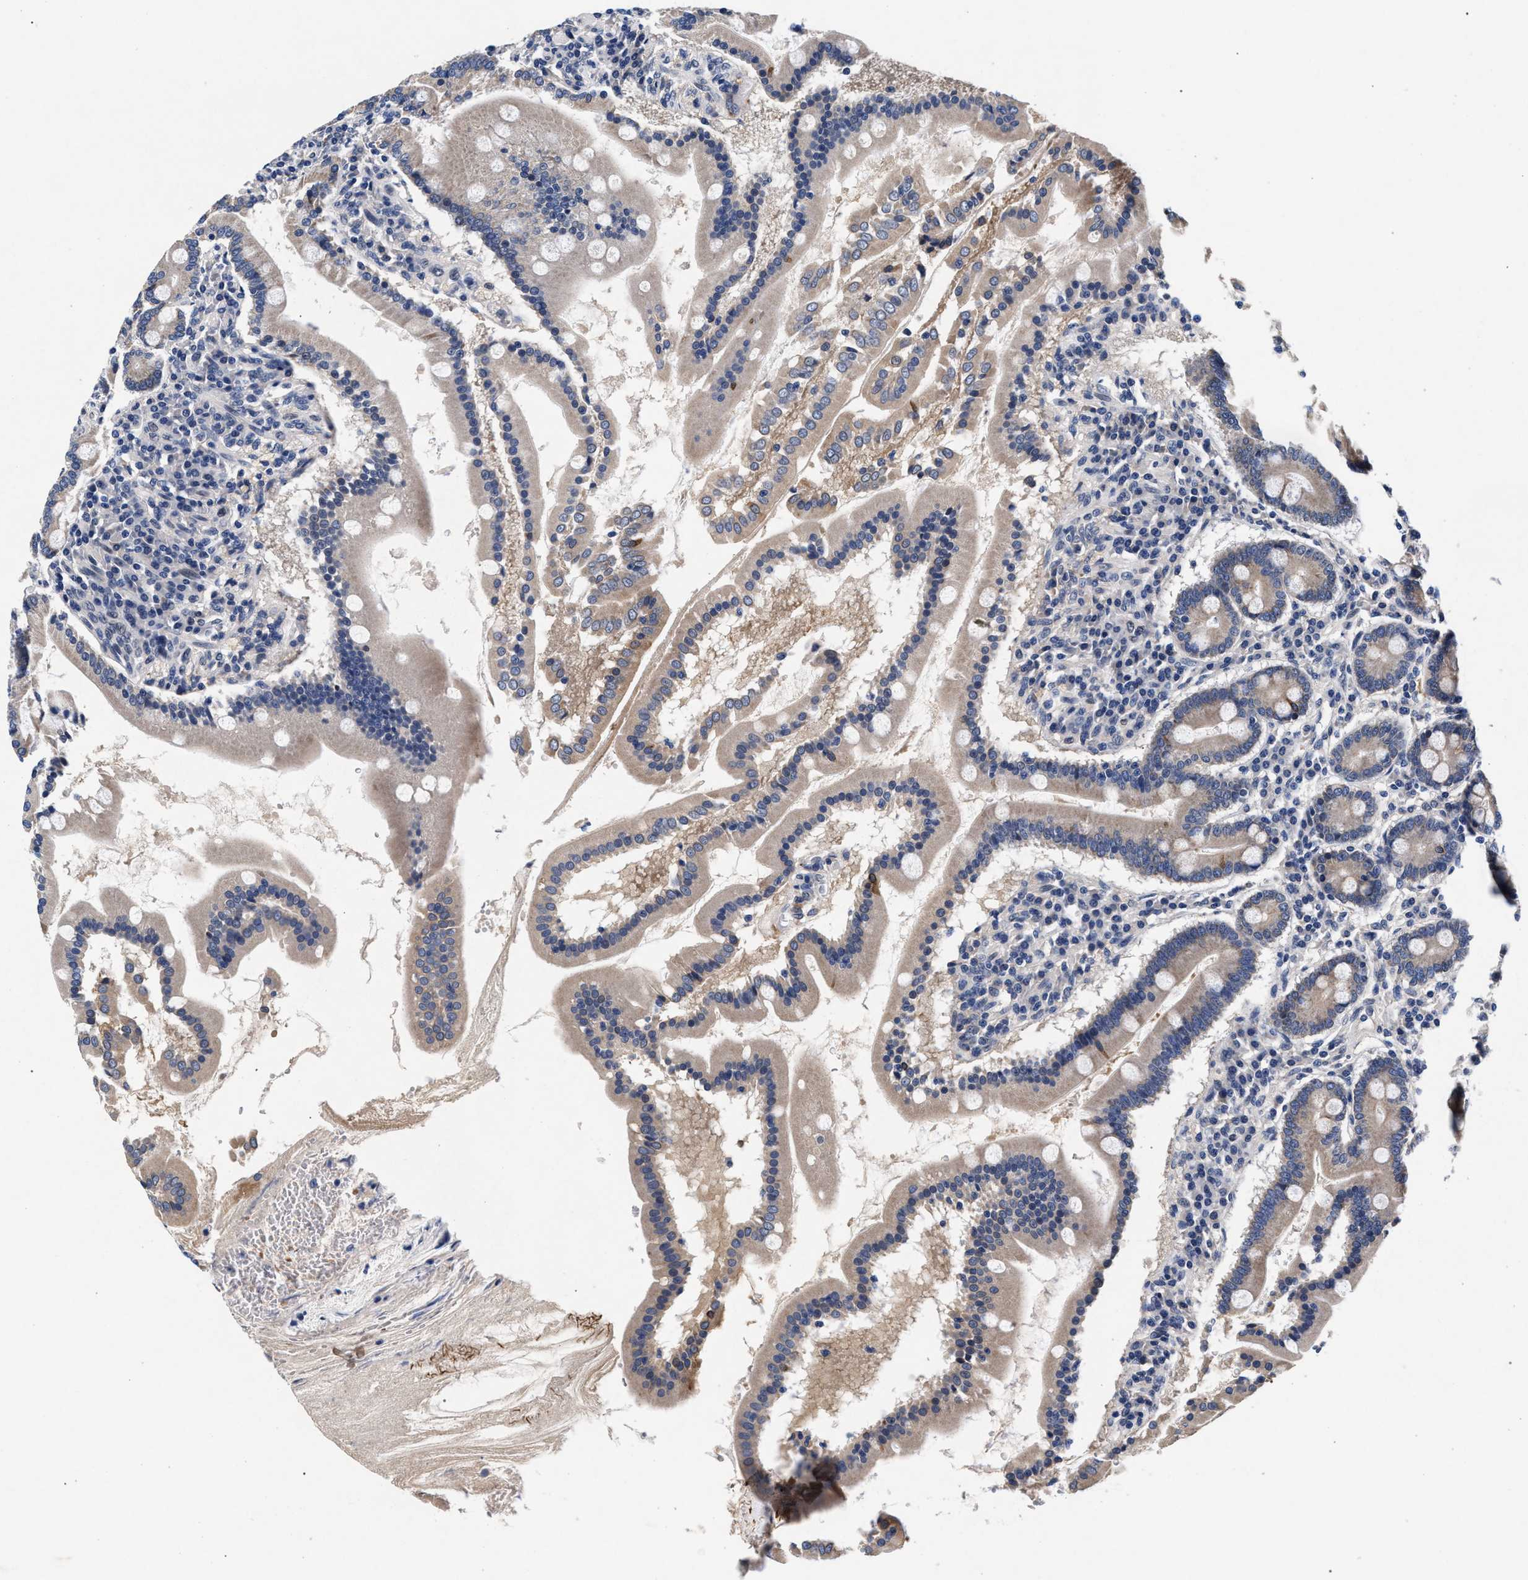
{"staining": {"intensity": "moderate", "quantity": ">75%", "location": "cytoplasmic/membranous"}, "tissue": "duodenum", "cell_type": "Glandular cells", "image_type": "normal", "snomed": [{"axis": "morphology", "description": "Normal tissue, NOS"}, {"axis": "topography", "description": "Duodenum"}], "caption": "Moderate cytoplasmic/membranous protein positivity is present in approximately >75% of glandular cells in duodenum. (Brightfield microscopy of DAB IHC at high magnification).", "gene": "NEK7", "patient": {"sex": "male", "age": 50}}